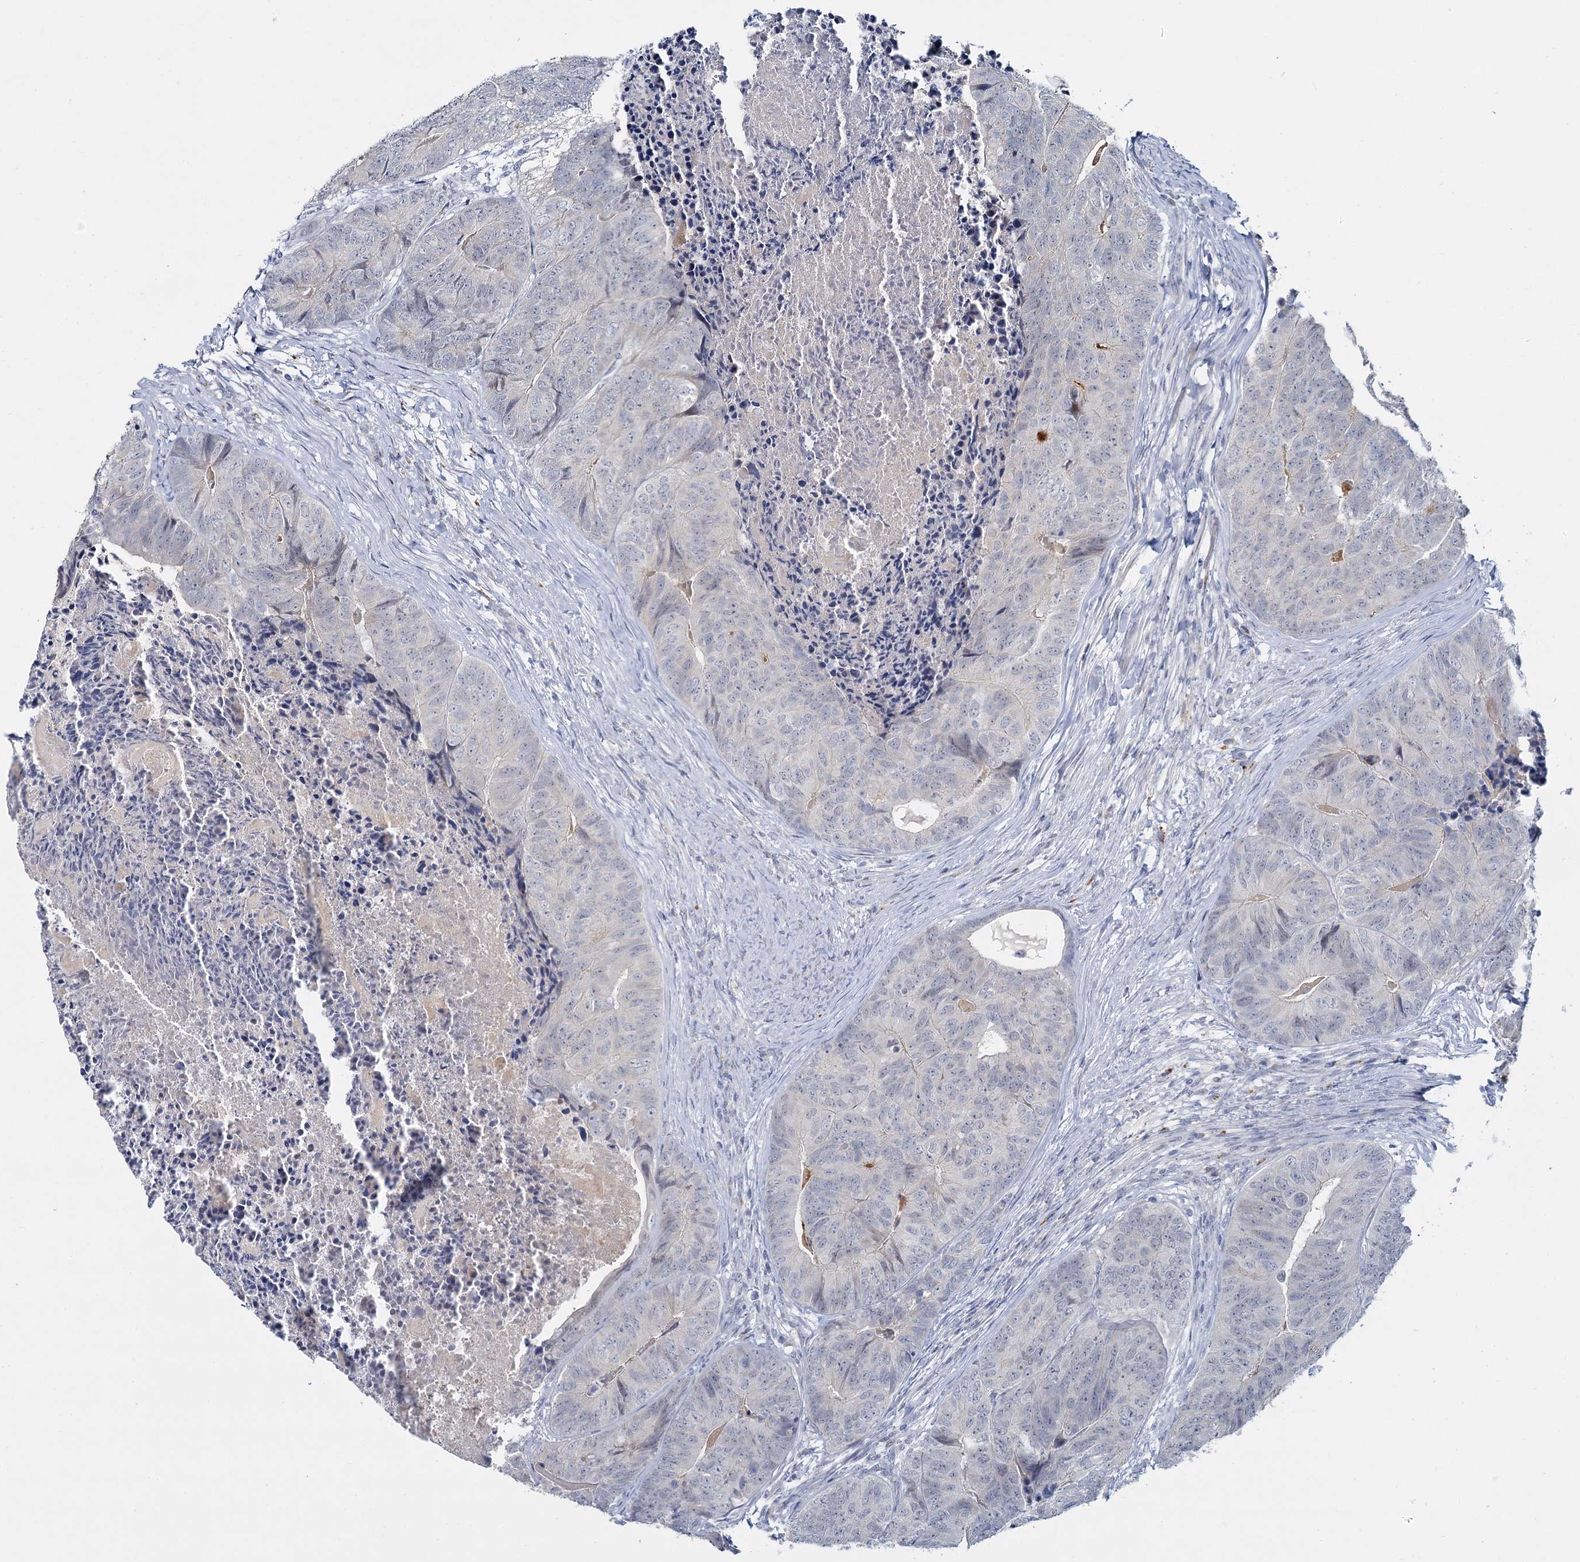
{"staining": {"intensity": "negative", "quantity": "none", "location": "none"}, "tissue": "colorectal cancer", "cell_type": "Tumor cells", "image_type": "cancer", "snomed": [{"axis": "morphology", "description": "Adenocarcinoma, NOS"}, {"axis": "topography", "description": "Colon"}], "caption": "A high-resolution photomicrograph shows immunohistochemistry (IHC) staining of colorectal cancer (adenocarcinoma), which demonstrates no significant staining in tumor cells.", "gene": "ACRBP", "patient": {"sex": "female", "age": 67}}